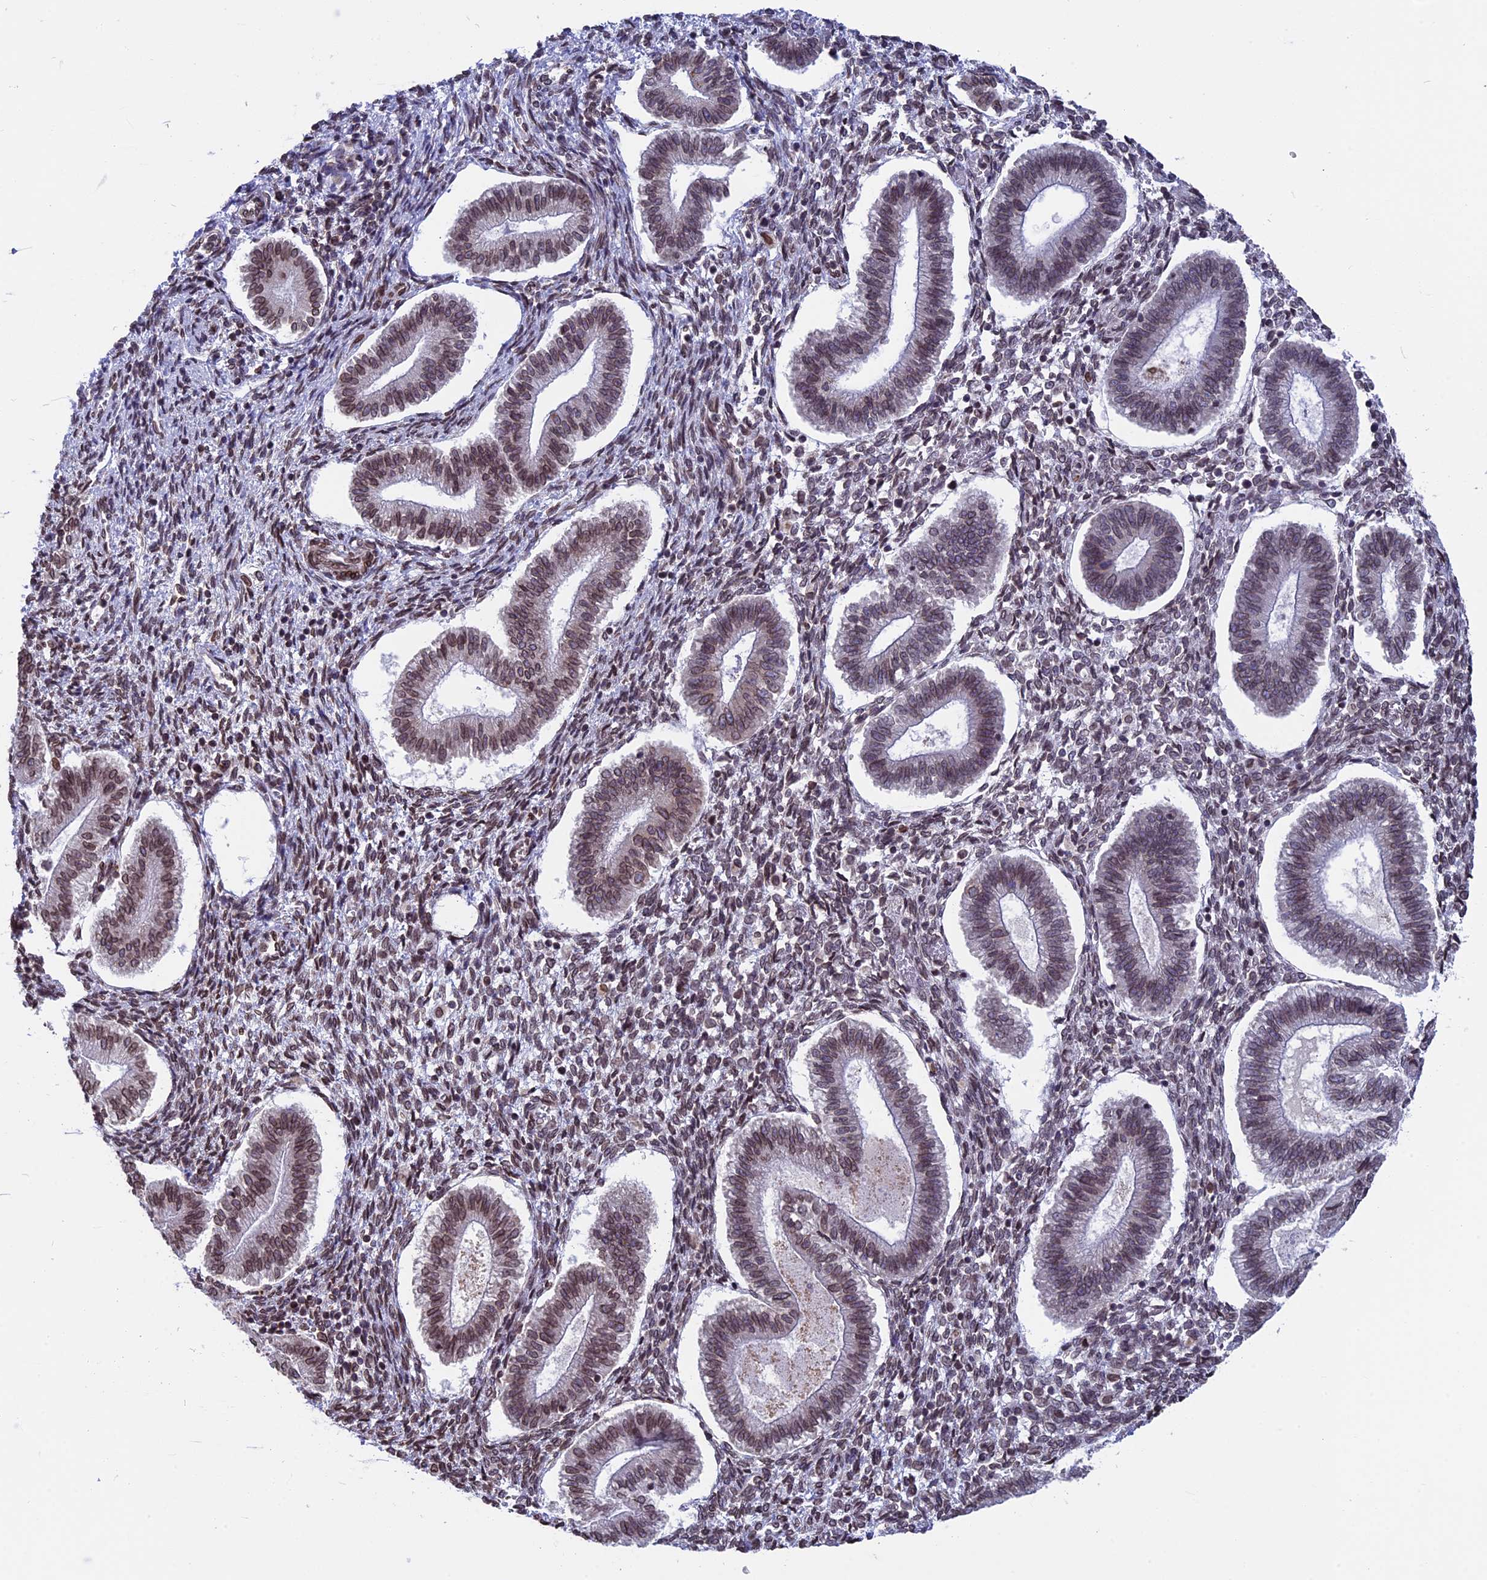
{"staining": {"intensity": "moderate", "quantity": ">75%", "location": "cytoplasmic/membranous,nuclear"}, "tissue": "endometrium", "cell_type": "Cells in endometrial stroma", "image_type": "normal", "snomed": [{"axis": "morphology", "description": "Normal tissue, NOS"}, {"axis": "topography", "description": "Endometrium"}], "caption": "The image demonstrates staining of normal endometrium, revealing moderate cytoplasmic/membranous,nuclear protein staining (brown color) within cells in endometrial stroma.", "gene": "PTCHD4", "patient": {"sex": "female", "age": 25}}